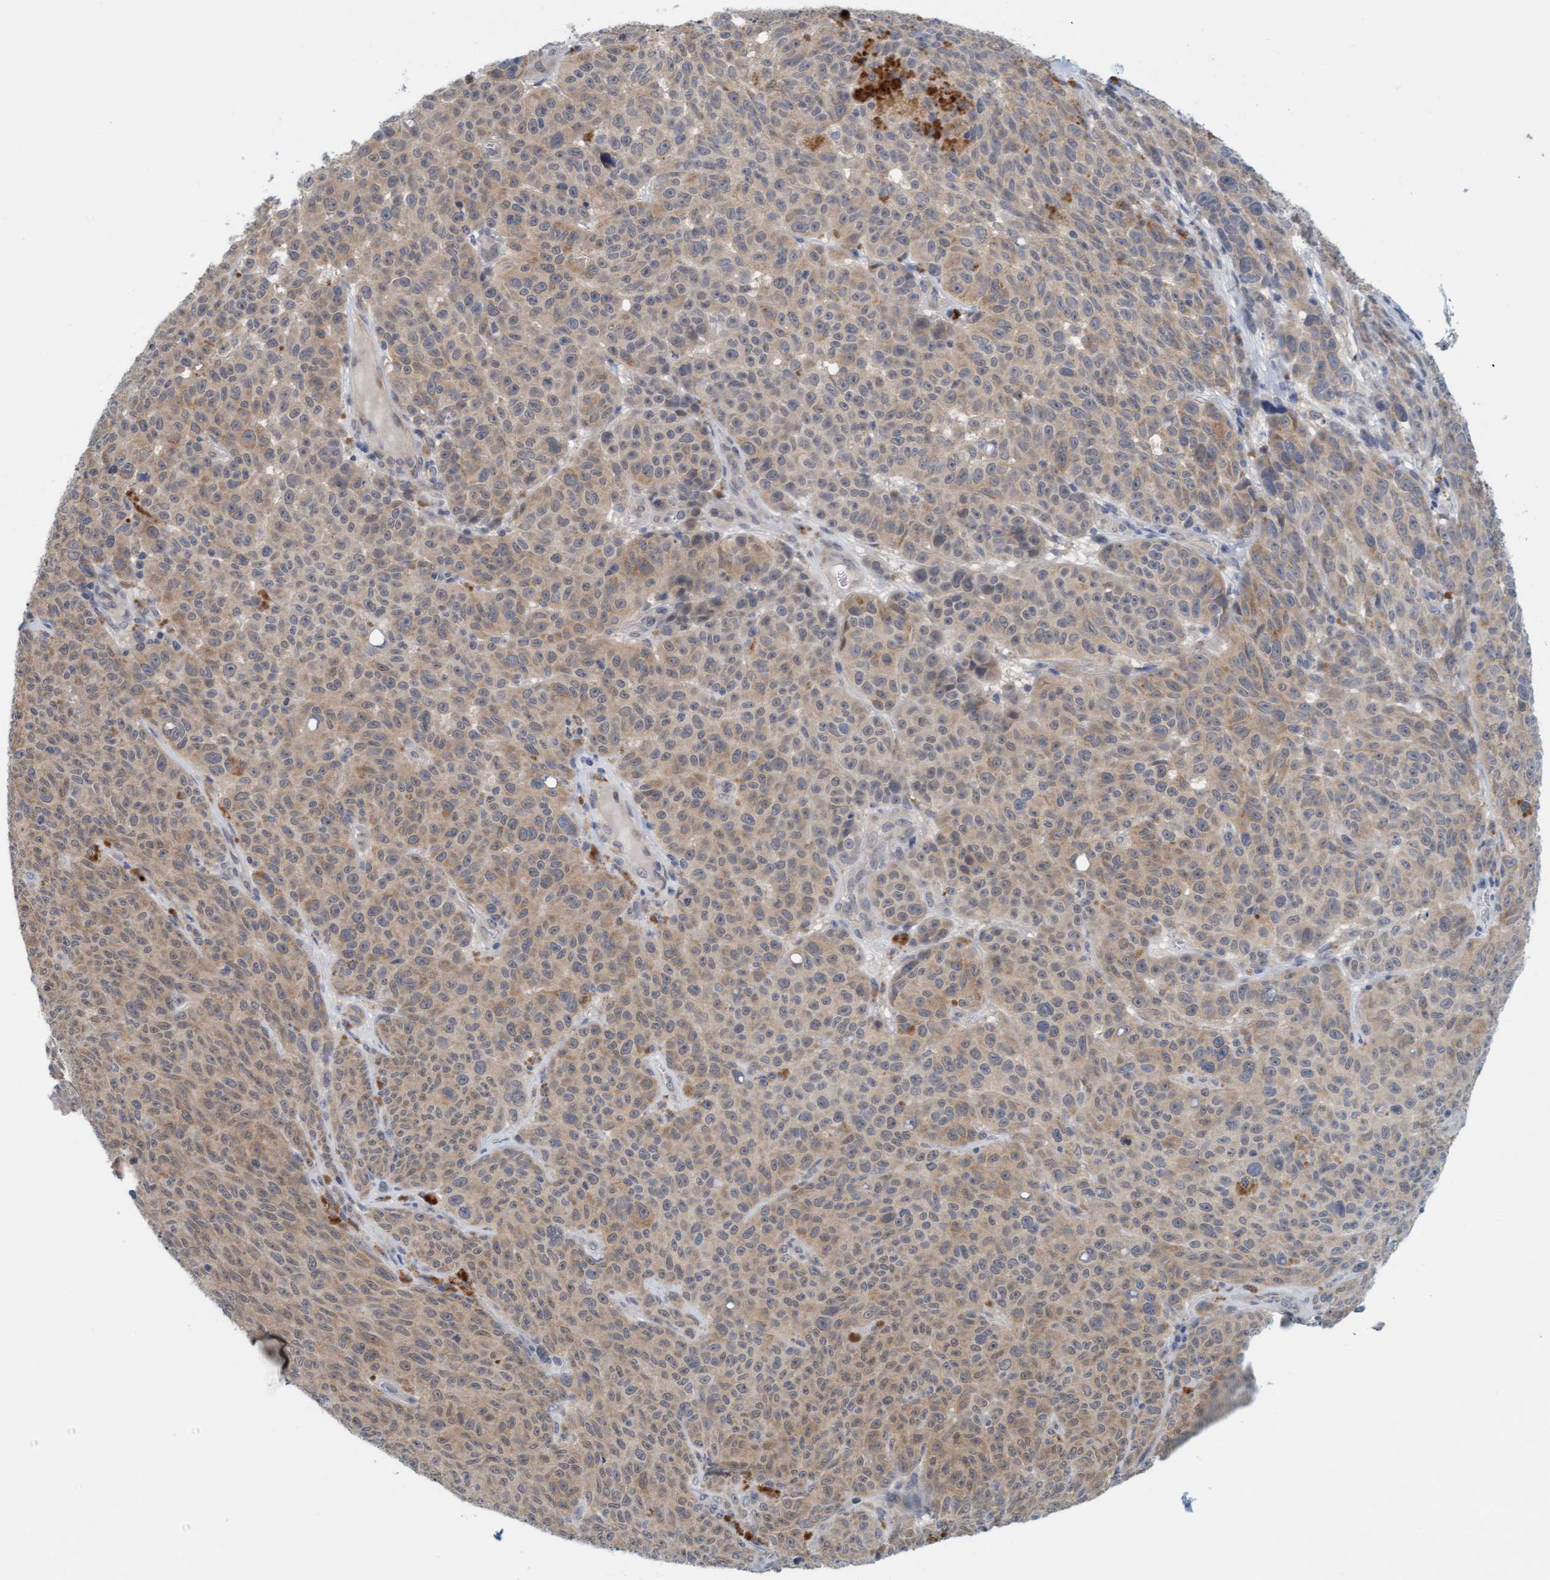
{"staining": {"intensity": "weak", "quantity": ">75%", "location": "cytoplasmic/membranous"}, "tissue": "melanoma", "cell_type": "Tumor cells", "image_type": "cancer", "snomed": [{"axis": "morphology", "description": "Malignant melanoma, NOS"}, {"axis": "topography", "description": "Skin"}], "caption": "High-power microscopy captured an immunohistochemistry image of malignant melanoma, revealing weak cytoplasmic/membranous expression in about >75% of tumor cells.", "gene": "TSTD2", "patient": {"sex": "female", "age": 82}}